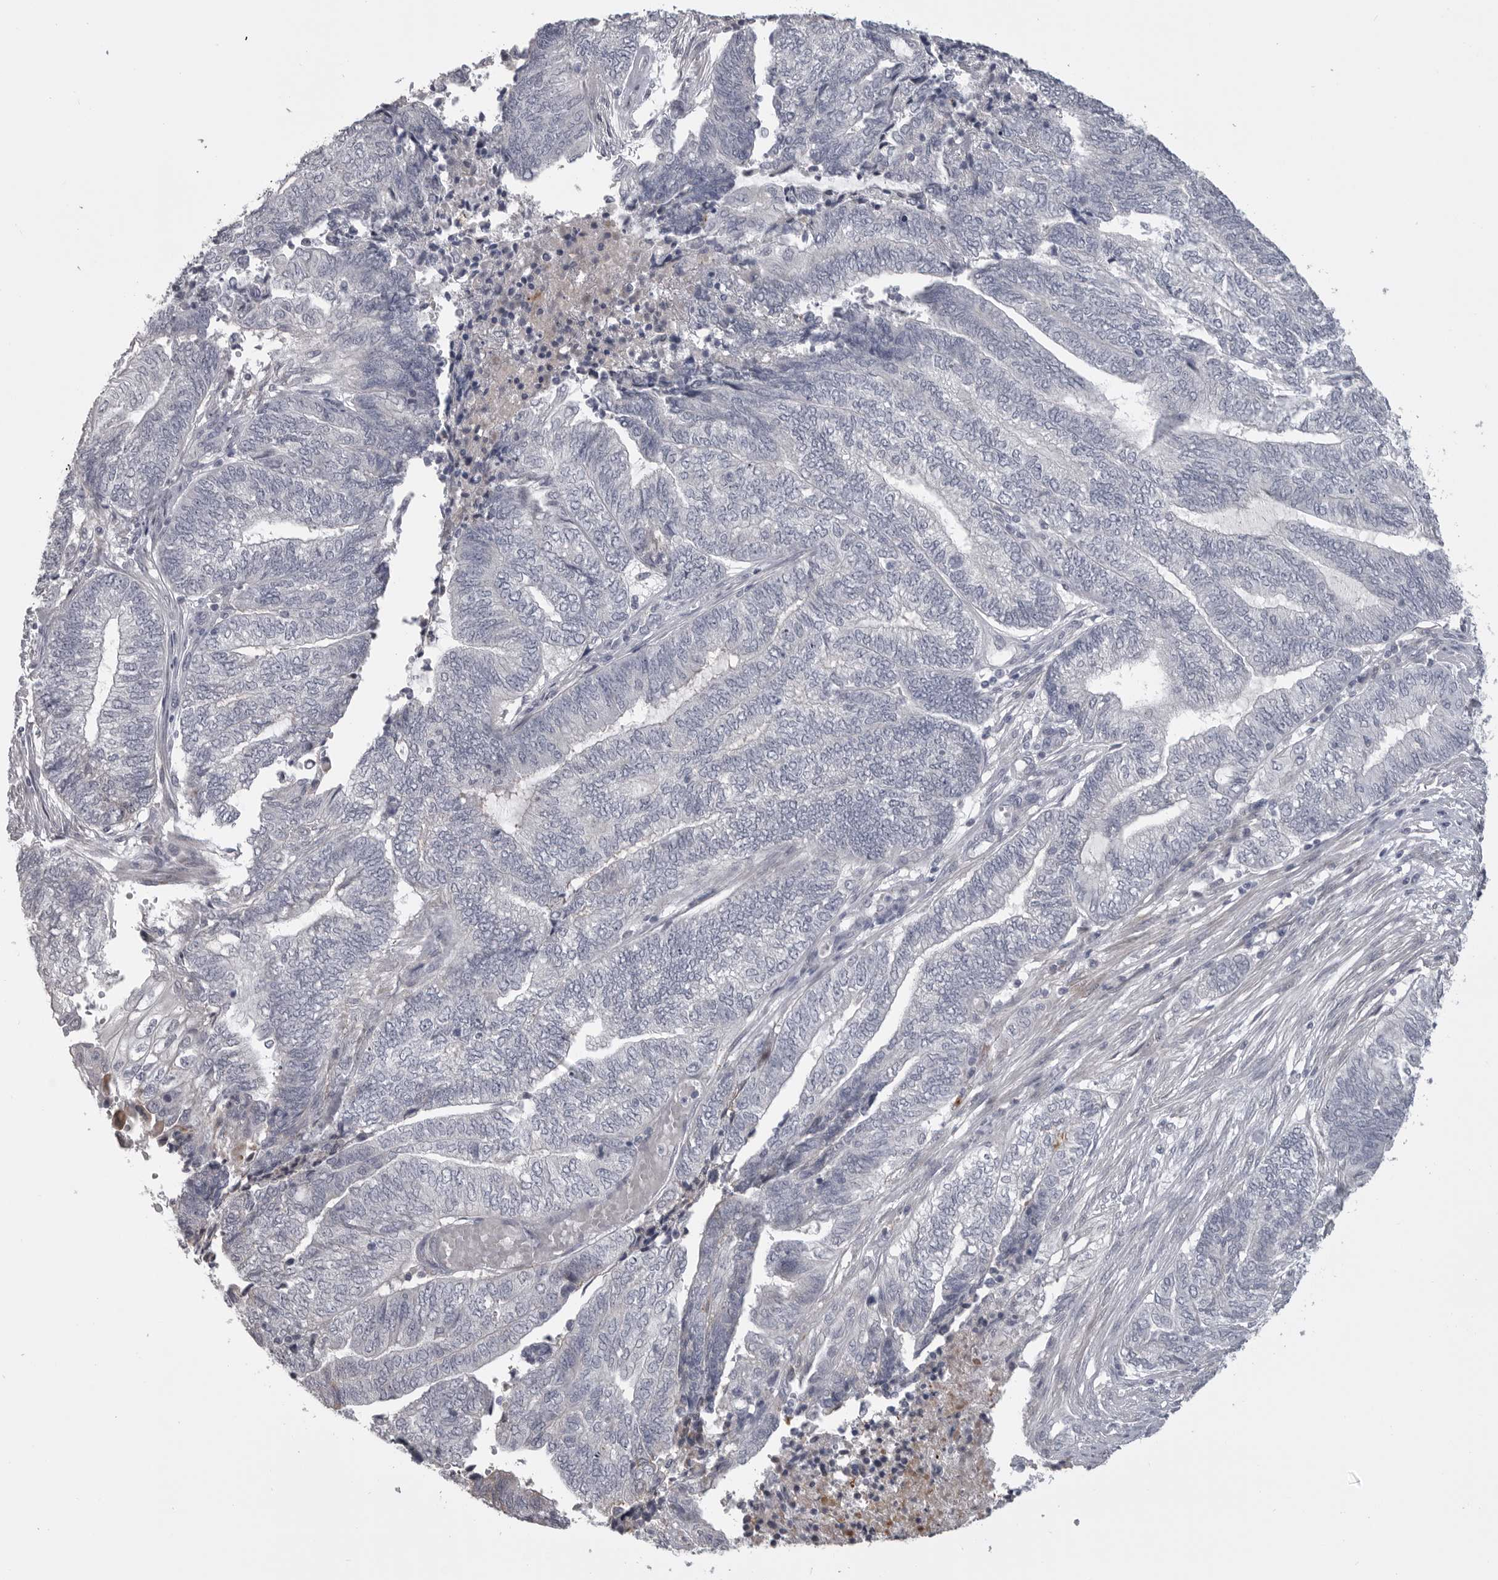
{"staining": {"intensity": "negative", "quantity": "none", "location": "none"}, "tissue": "endometrial cancer", "cell_type": "Tumor cells", "image_type": "cancer", "snomed": [{"axis": "morphology", "description": "Adenocarcinoma, NOS"}, {"axis": "topography", "description": "Uterus"}, {"axis": "topography", "description": "Endometrium"}], "caption": "Immunohistochemistry (IHC) histopathology image of neoplastic tissue: human endometrial cancer stained with DAB (3,3'-diaminobenzidine) reveals no significant protein staining in tumor cells. (Stains: DAB IHC with hematoxylin counter stain, Microscopy: brightfield microscopy at high magnification).", "gene": "SERPING1", "patient": {"sex": "female", "age": 70}}